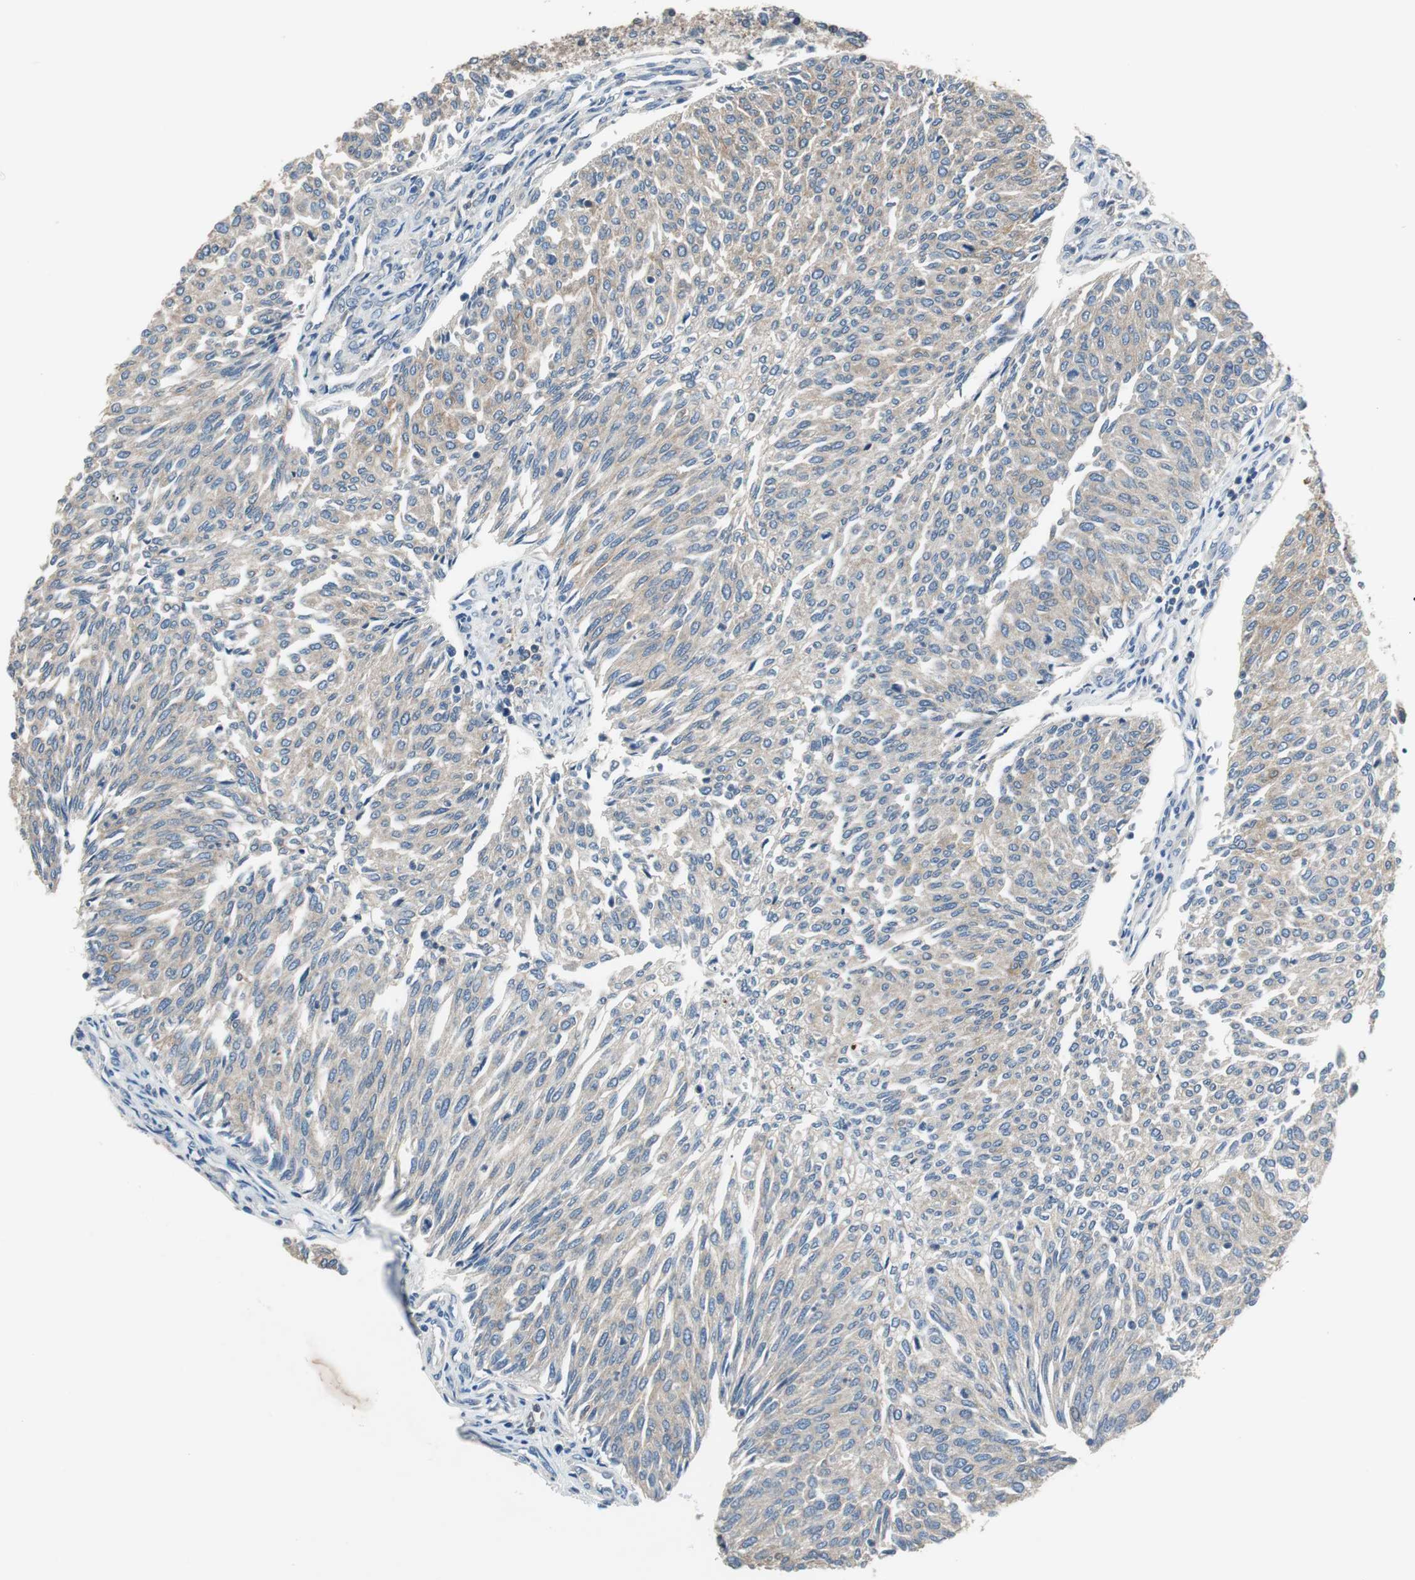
{"staining": {"intensity": "weak", "quantity": "25%-75%", "location": "cytoplasmic/membranous"}, "tissue": "urothelial cancer", "cell_type": "Tumor cells", "image_type": "cancer", "snomed": [{"axis": "morphology", "description": "Urothelial carcinoma, Low grade"}, {"axis": "topography", "description": "Urinary bladder"}], "caption": "A low amount of weak cytoplasmic/membranous staining is identified in approximately 25%-75% of tumor cells in urothelial carcinoma (low-grade) tissue.", "gene": "PRKCA", "patient": {"sex": "female", "age": 79}}